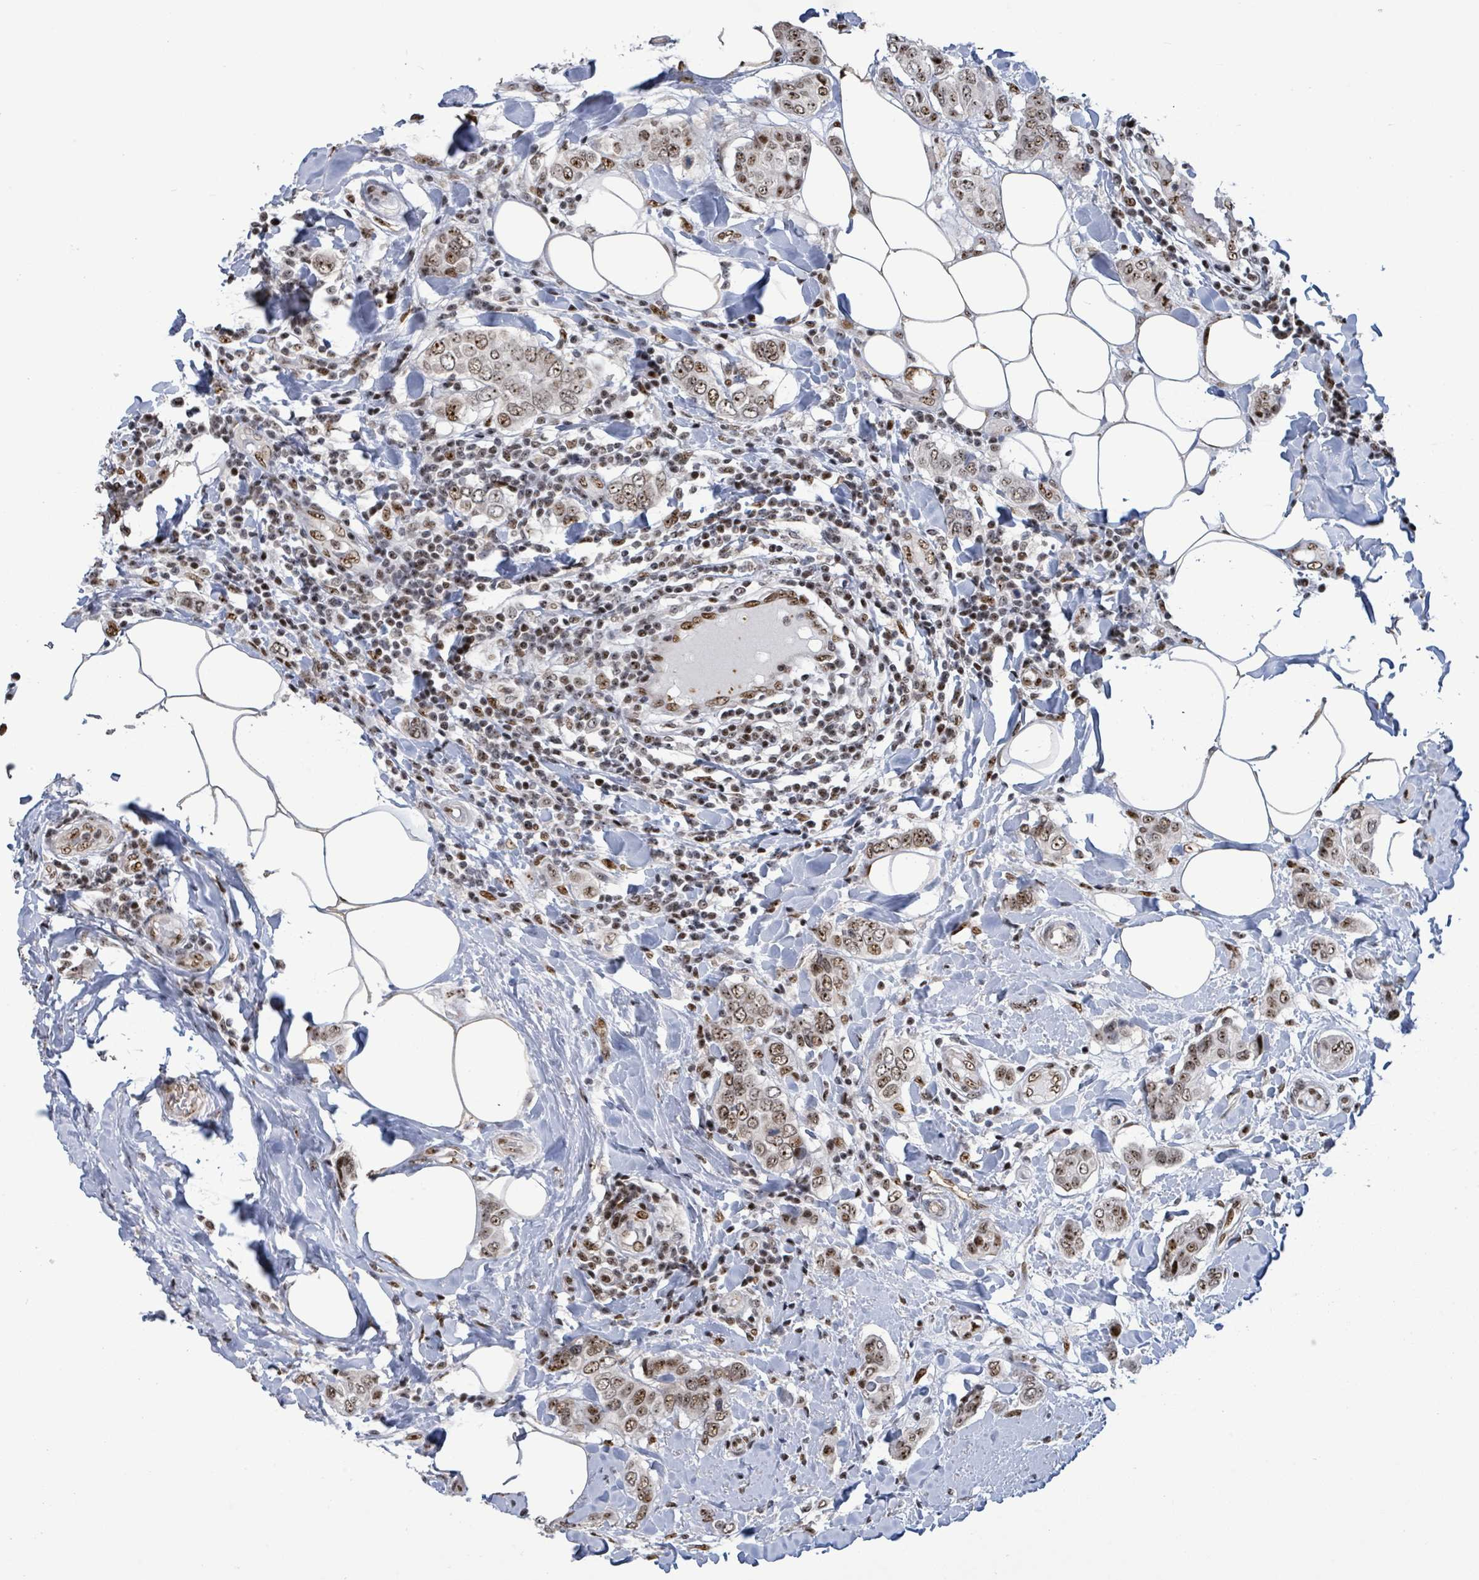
{"staining": {"intensity": "moderate", "quantity": ">75%", "location": "nuclear"}, "tissue": "breast cancer", "cell_type": "Tumor cells", "image_type": "cancer", "snomed": [{"axis": "morphology", "description": "Lobular carcinoma"}, {"axis": "topography", "description": "Breast"}], "caption": "Protein staining displays moderate nuclear expression in about >75% of tumor cells in breast cancer (lobular carcinoma).", "gene": "RRN3", "patient": {"sex": "female", "age": 51}}